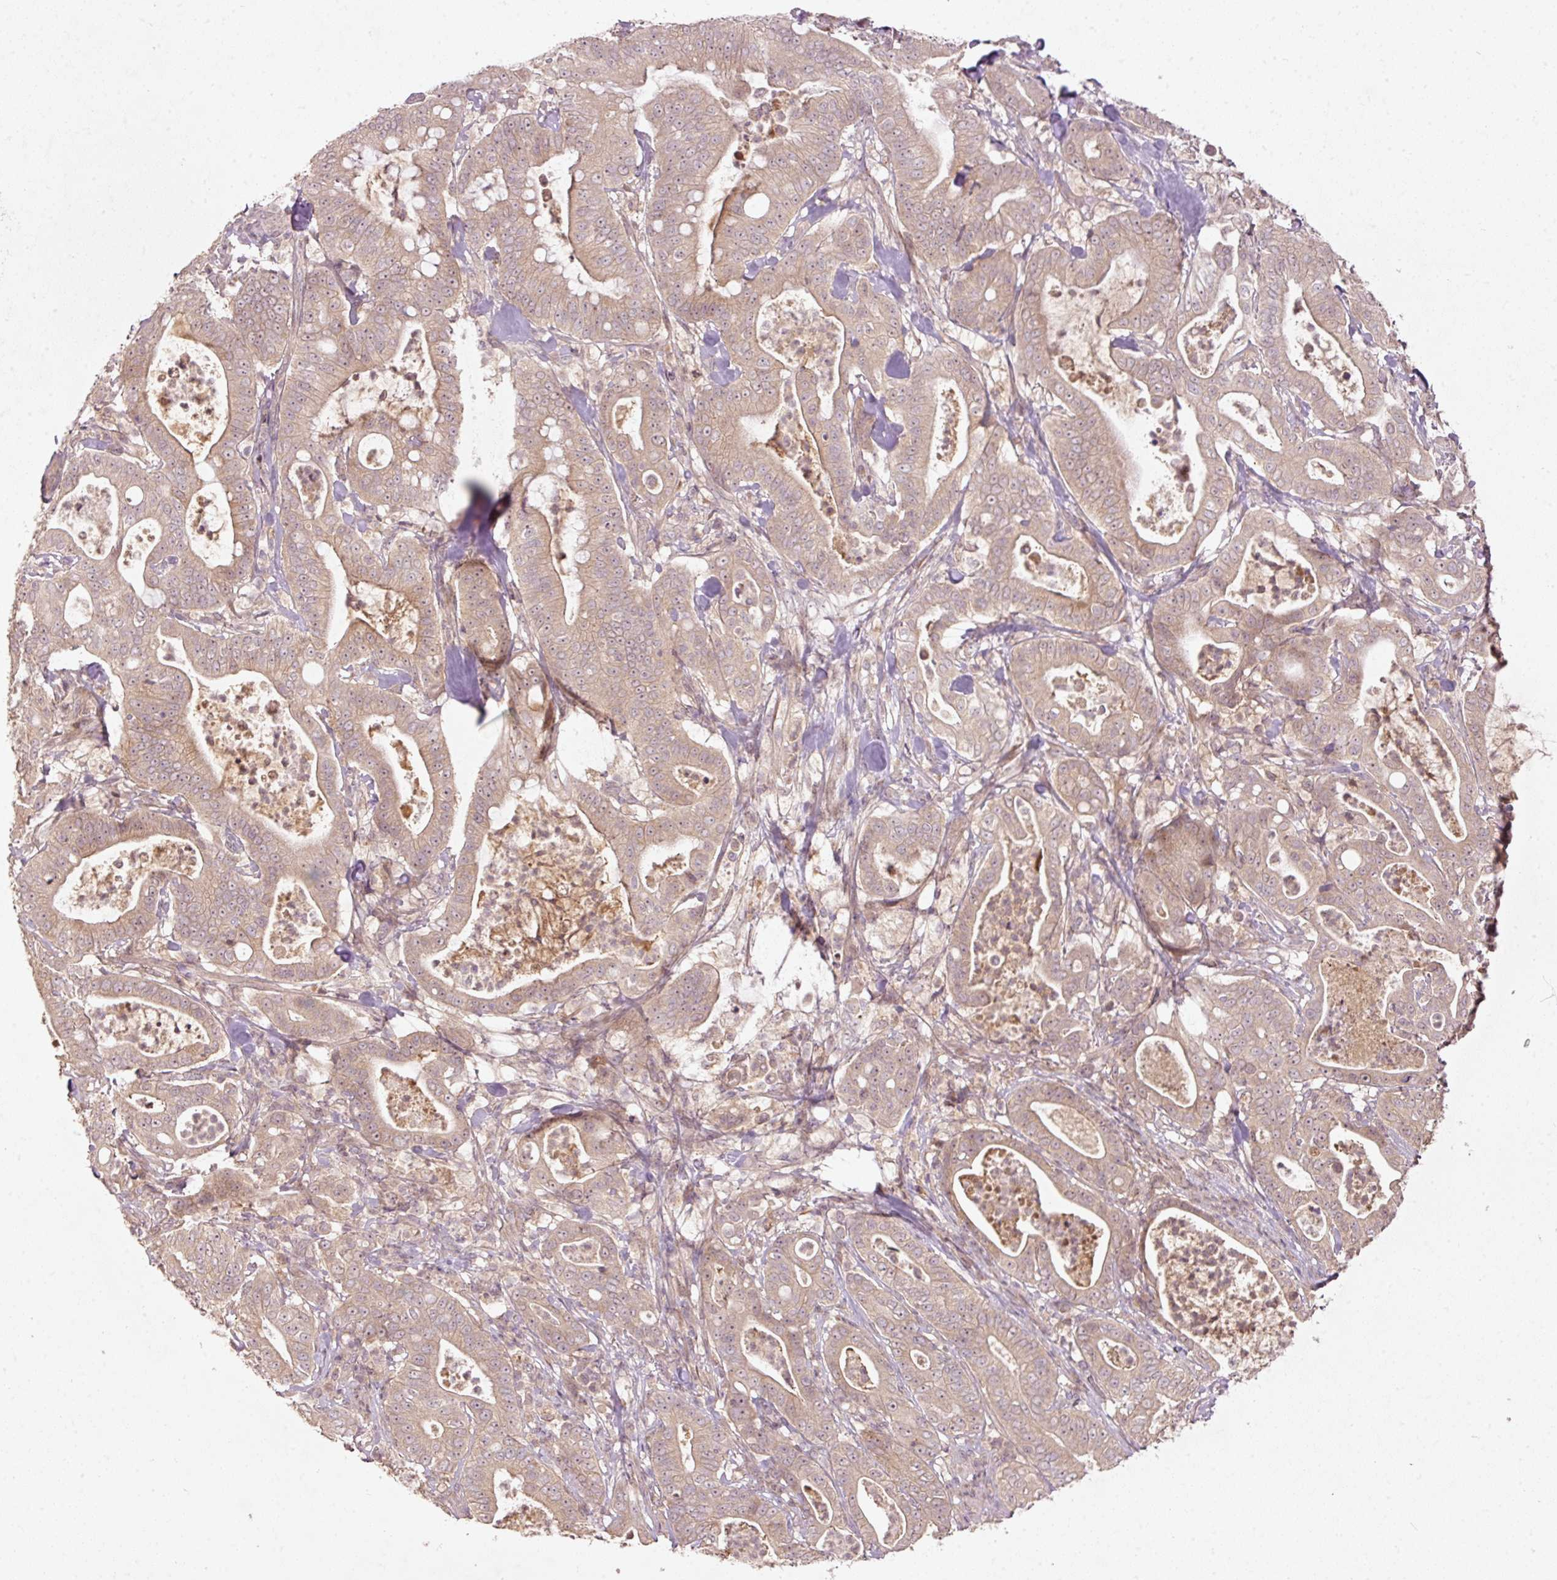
{"staining": {"intensity": "weak", "quantity": "25%-75%", "location": "cytoplasmic/membranous,nuclear"}, "tissue": "pancreatic cancer", "cell_type": "Tumor cells", "image_type": "cancer", "snomed": [{"axis": "morphology", "description": "Adenocarcinoma, NOS"}, {"axis": "topography", "description": "Pancreas"}], "caption": "IHC staining of adenocarcinoma (pancreatic), which shows low levels of weak cytoplasmic/membranous and nuclear expression in approximately 25%-75% of tumor cells indicating weak cytoplasmic/membranous and nuclear protein expression. The staining was performed using DAB (3,3'-diaminobenzidine) (brown) for protein detection and nuclei were counterstained in hematoxylin (blue).", "gene": "PCDHB1", "patient": {"sex": "male", "age": 71}}